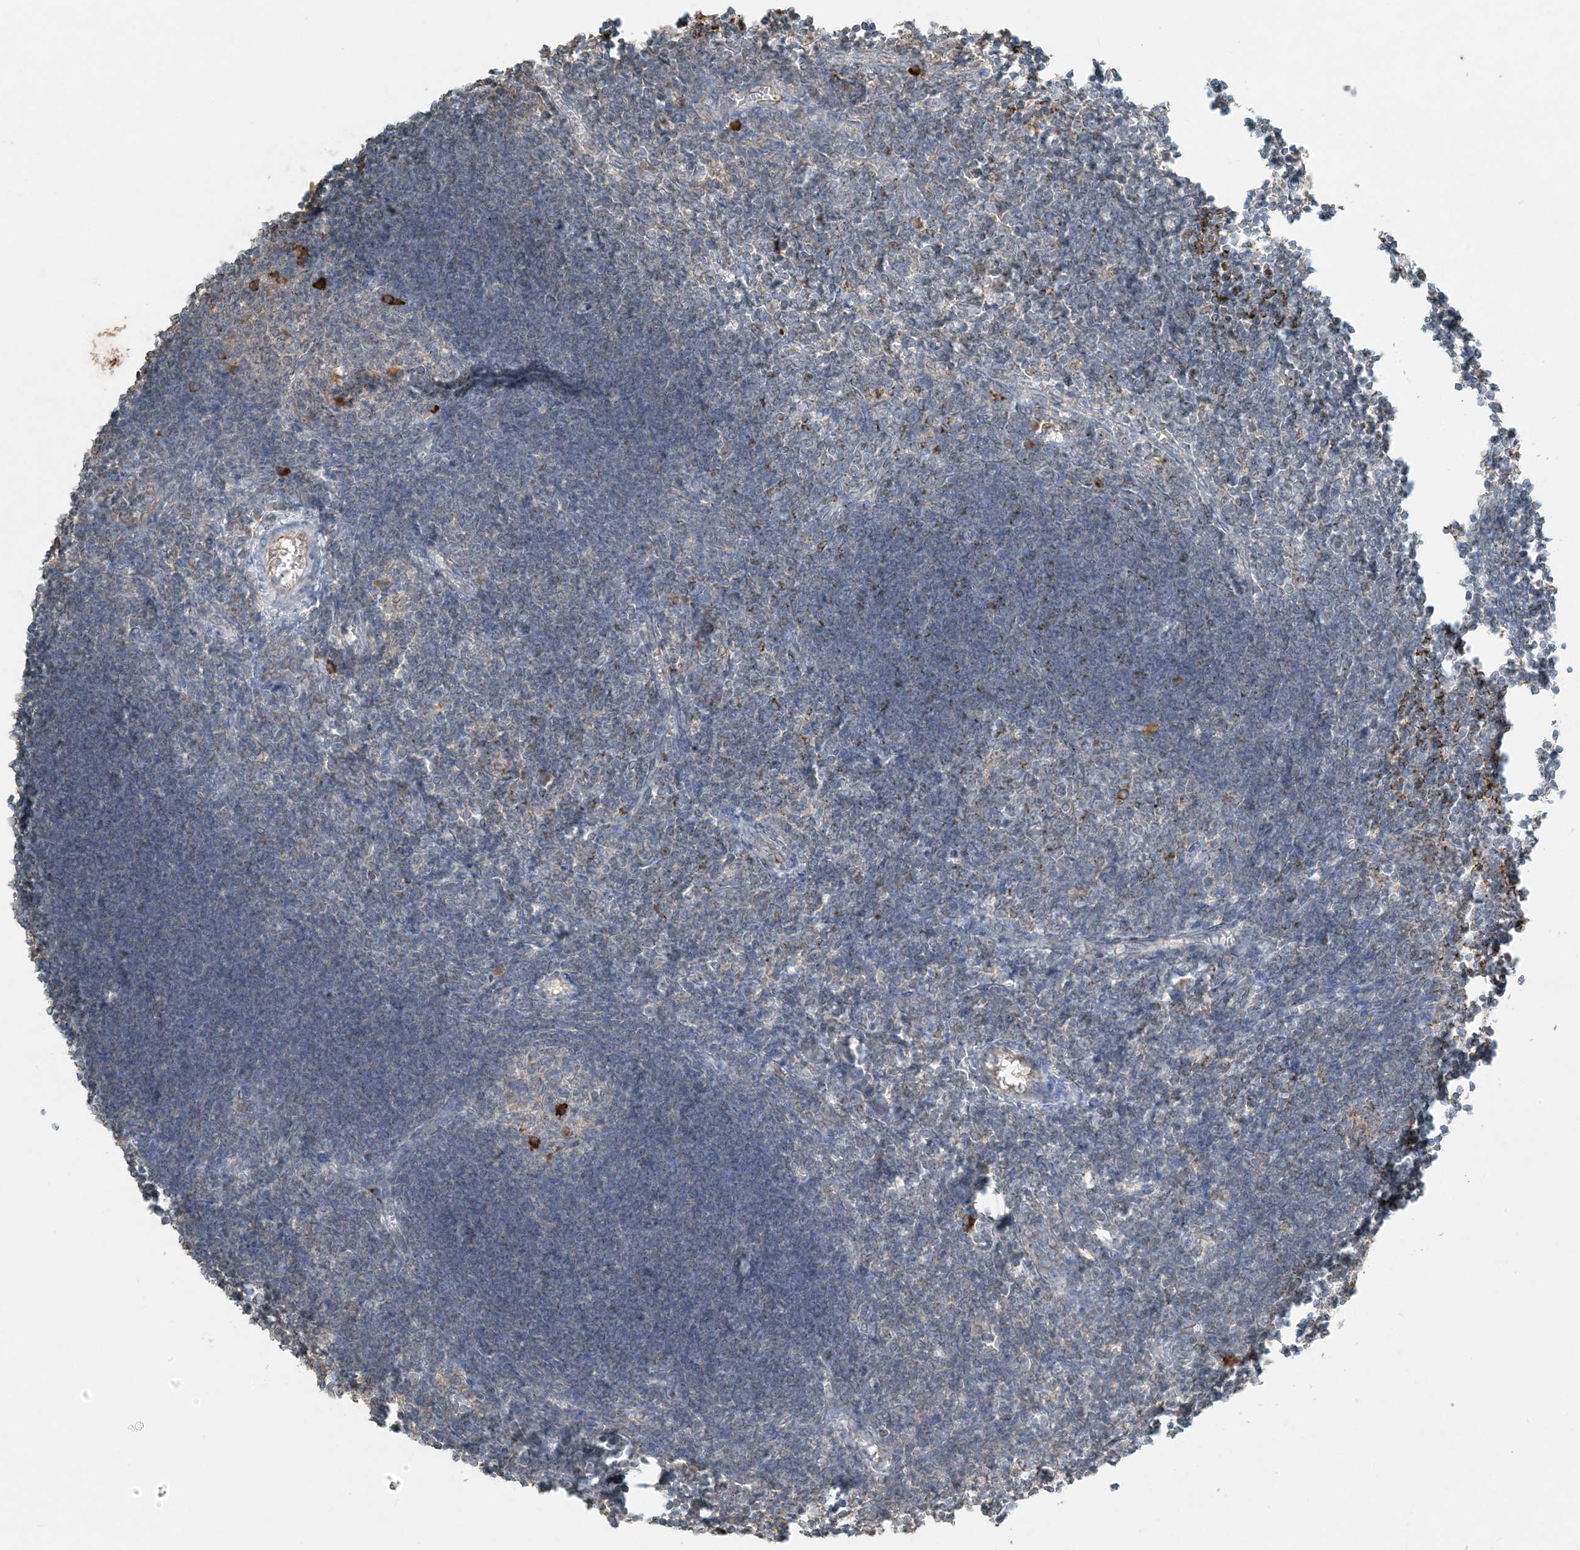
{"staining": {"intensity": "moderate", "quantity": "25%-75%", "location": "cytoplasmic/membranous"}, "tissue": "lymph node", "cell_type": "Germinal center cells", "image_type": "normal", "snomed": [{"axis": "morphology", "description": "Normal tissue, NOS"}, {"axis": "morphology", "description": "Malignant melanoma, Metastatic site"}, {"axis": "topography", "description": "Lymph node"}], "caption": "Immunohistochemical staining of normal lymph node exhibits moderate cytoplasmic/membranous protein positivity in about 25%-75% of germinal center cells. (DAB IHC, brown staining for protein, blue staining for nuclei).", "gene": "MCOLN1", "patient": {"sex": "male", "age": 41}}